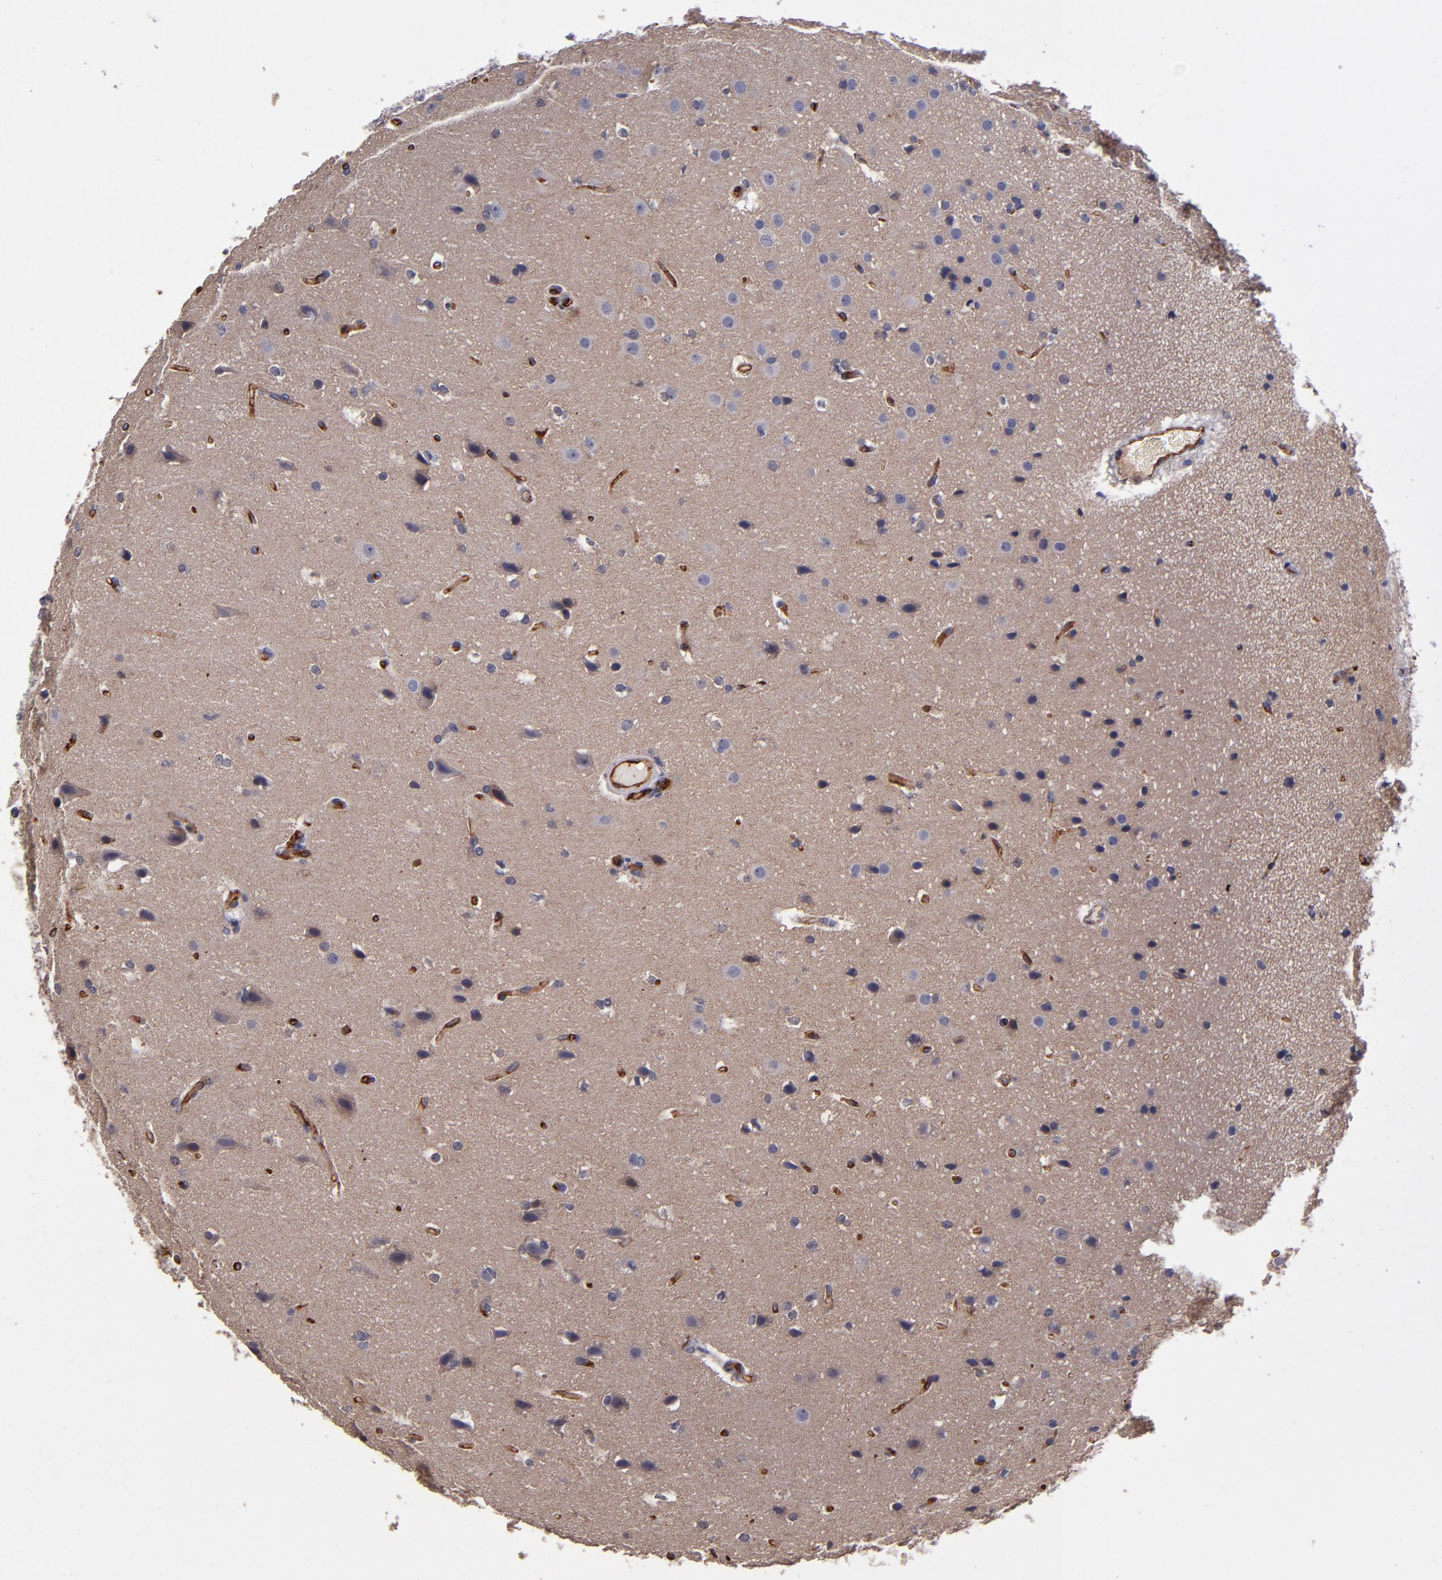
{"staining": {"intensity": "negative", "quantity": "none", "location": "none"}, "tissue": "glioma", "cell_type": "Tumor cells", "image_type": "cancer", "snomed": [{"axis": "morphology", "description": "Glioma, malignant, Low grade"}, {"axis": "topography", "description": "Cerebral cortex"}], "caption": "IHC micrograph of neoplastic tissue: human glioma stained with DAB shows no significant protein staining in tumor cells.", "gene": "CLDN5", "patient": {"sex": "female", "age": 47}}